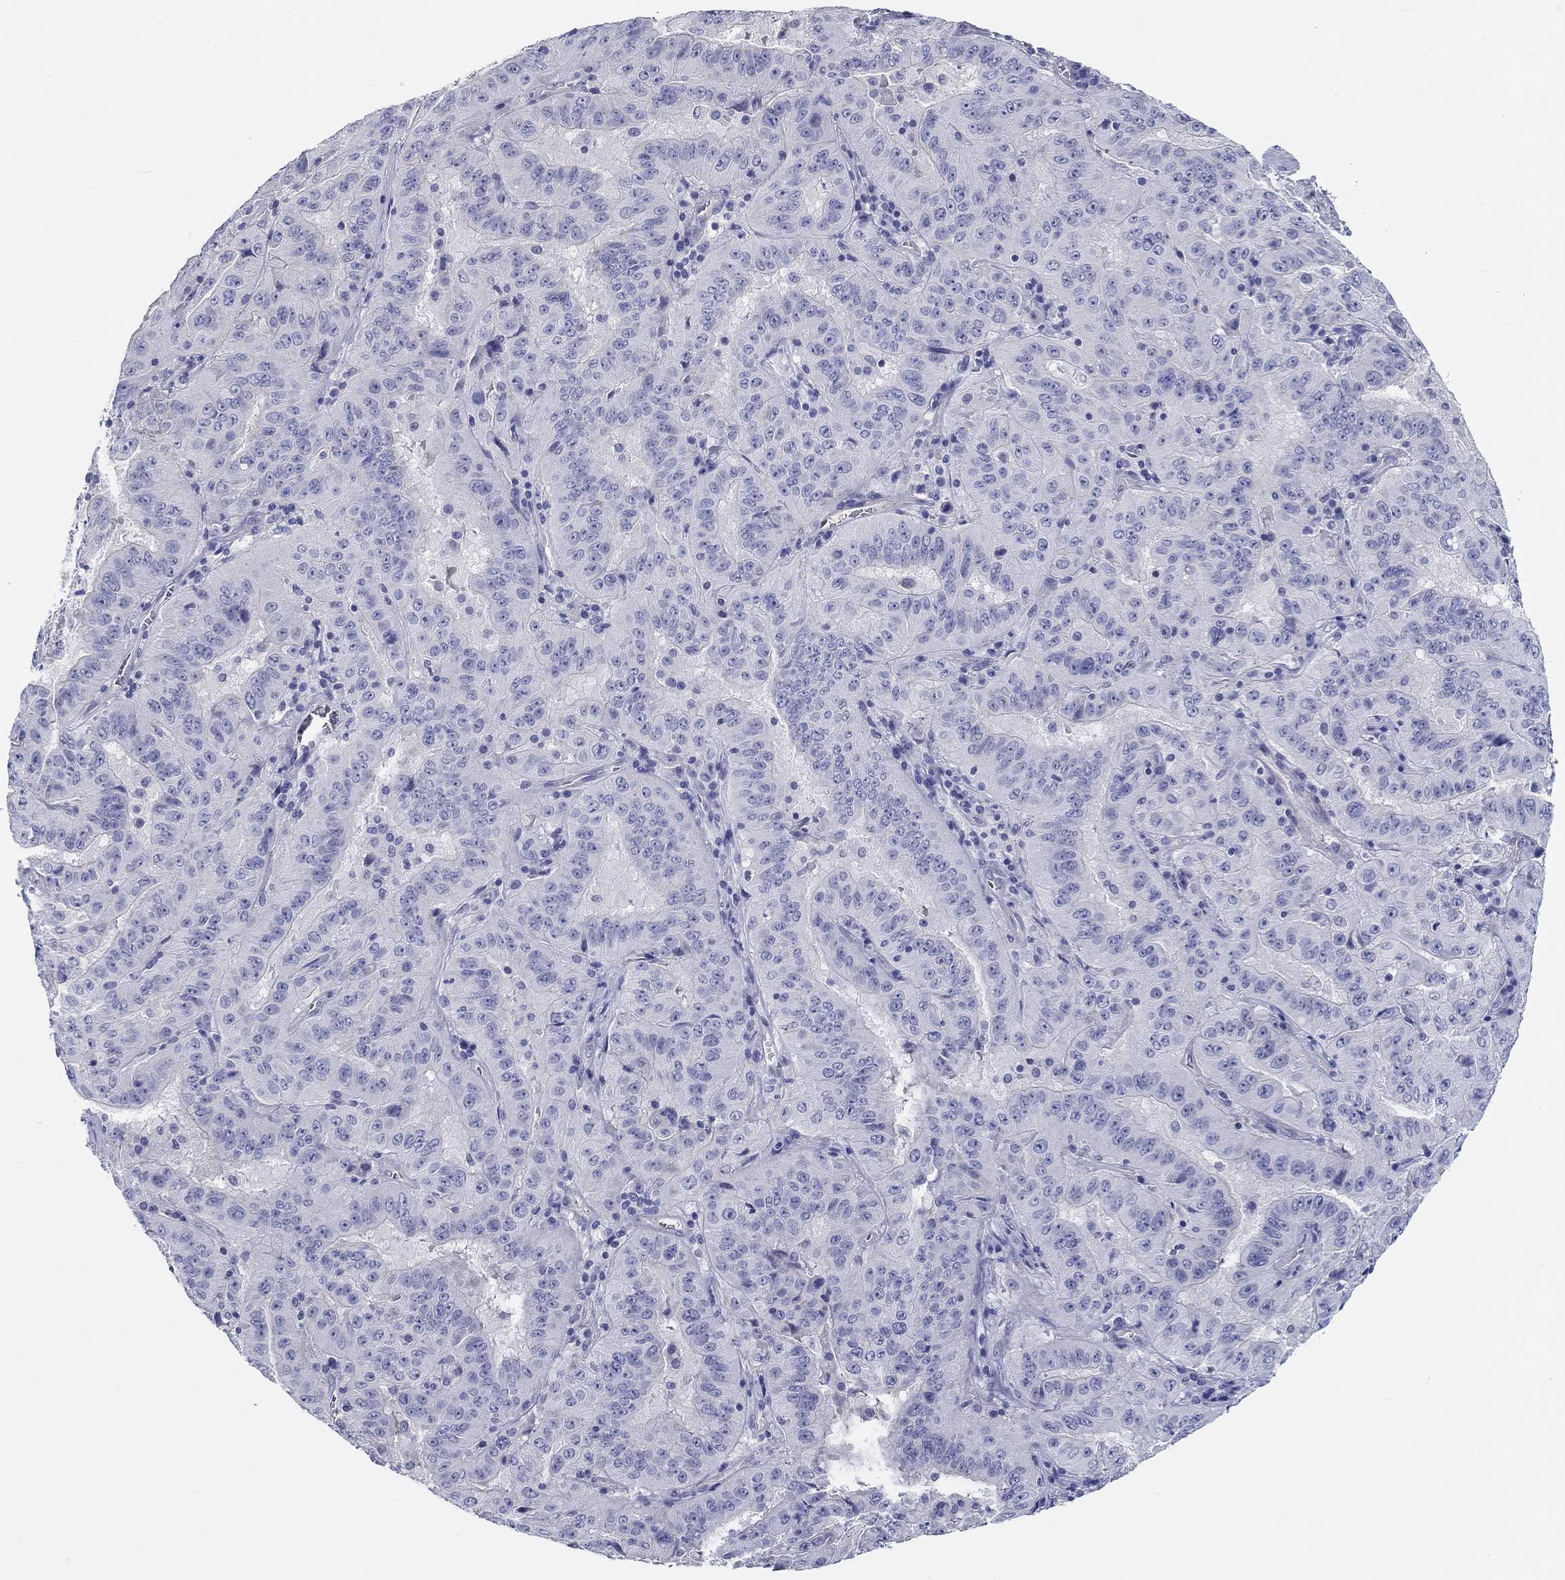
{"staining": {"intensity": "negative", "quantity": "none", "location": "none"}, "tissue": "pancreatic cancer", "cell_type": "Tumor cells", "image_type": "cancer", "snomed": [{"axis": "morphology", "description": "Adenocarcinoma, NOS"}, {"axis": "topography", "description": "Pancreas"}], "caption": "A micrograph of human pancreatic adenocarcinoma is negative for staining in tumor cells.", "gene": "CRYGD", "patient": {"sex": "male", "age": 63}}